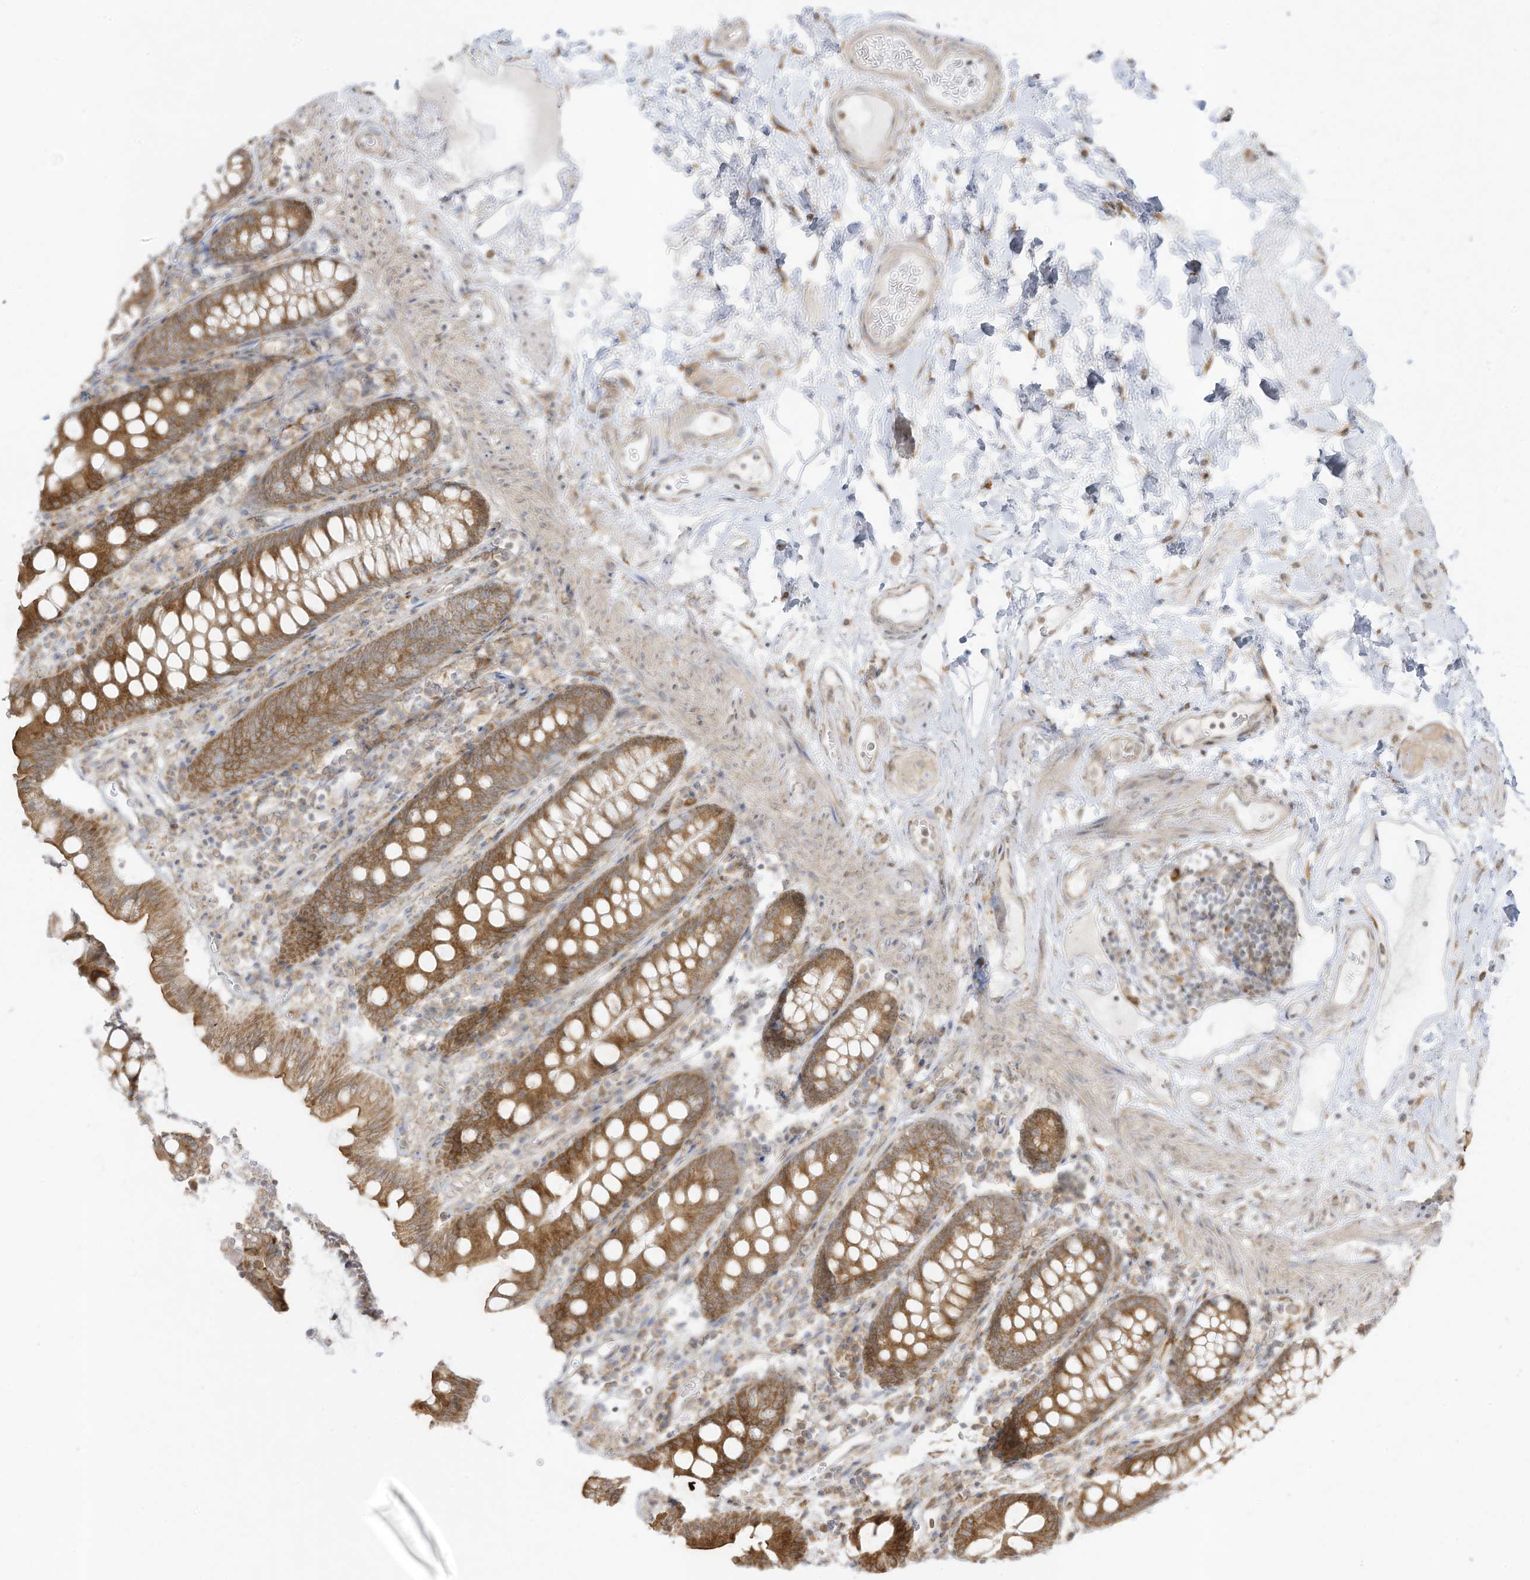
{"staining": {"intensity": "weak", "quantity": ">75%", "location": "cytoplasmic/membranous"}, "tissue": "colon", "cell_type": "Endothelial cells", "image_type": "normal", "snomed": [{"axis": "morphology", "description": "Normal tissue, NOS"}, {"axis": "topography", "description": "Colon"}], "caption": "Immunohistochemical staining of unremarkable human colon displays weak cytoplasmic/membranous protein expression in about >75% of endothelial cells. The staining was performed using DAB, with brown indicating positive protein expression. Nuclei are stained blue with hematoxylin.", "gene": "PTK6", "patient": {"sex": "female", "age": 79}}